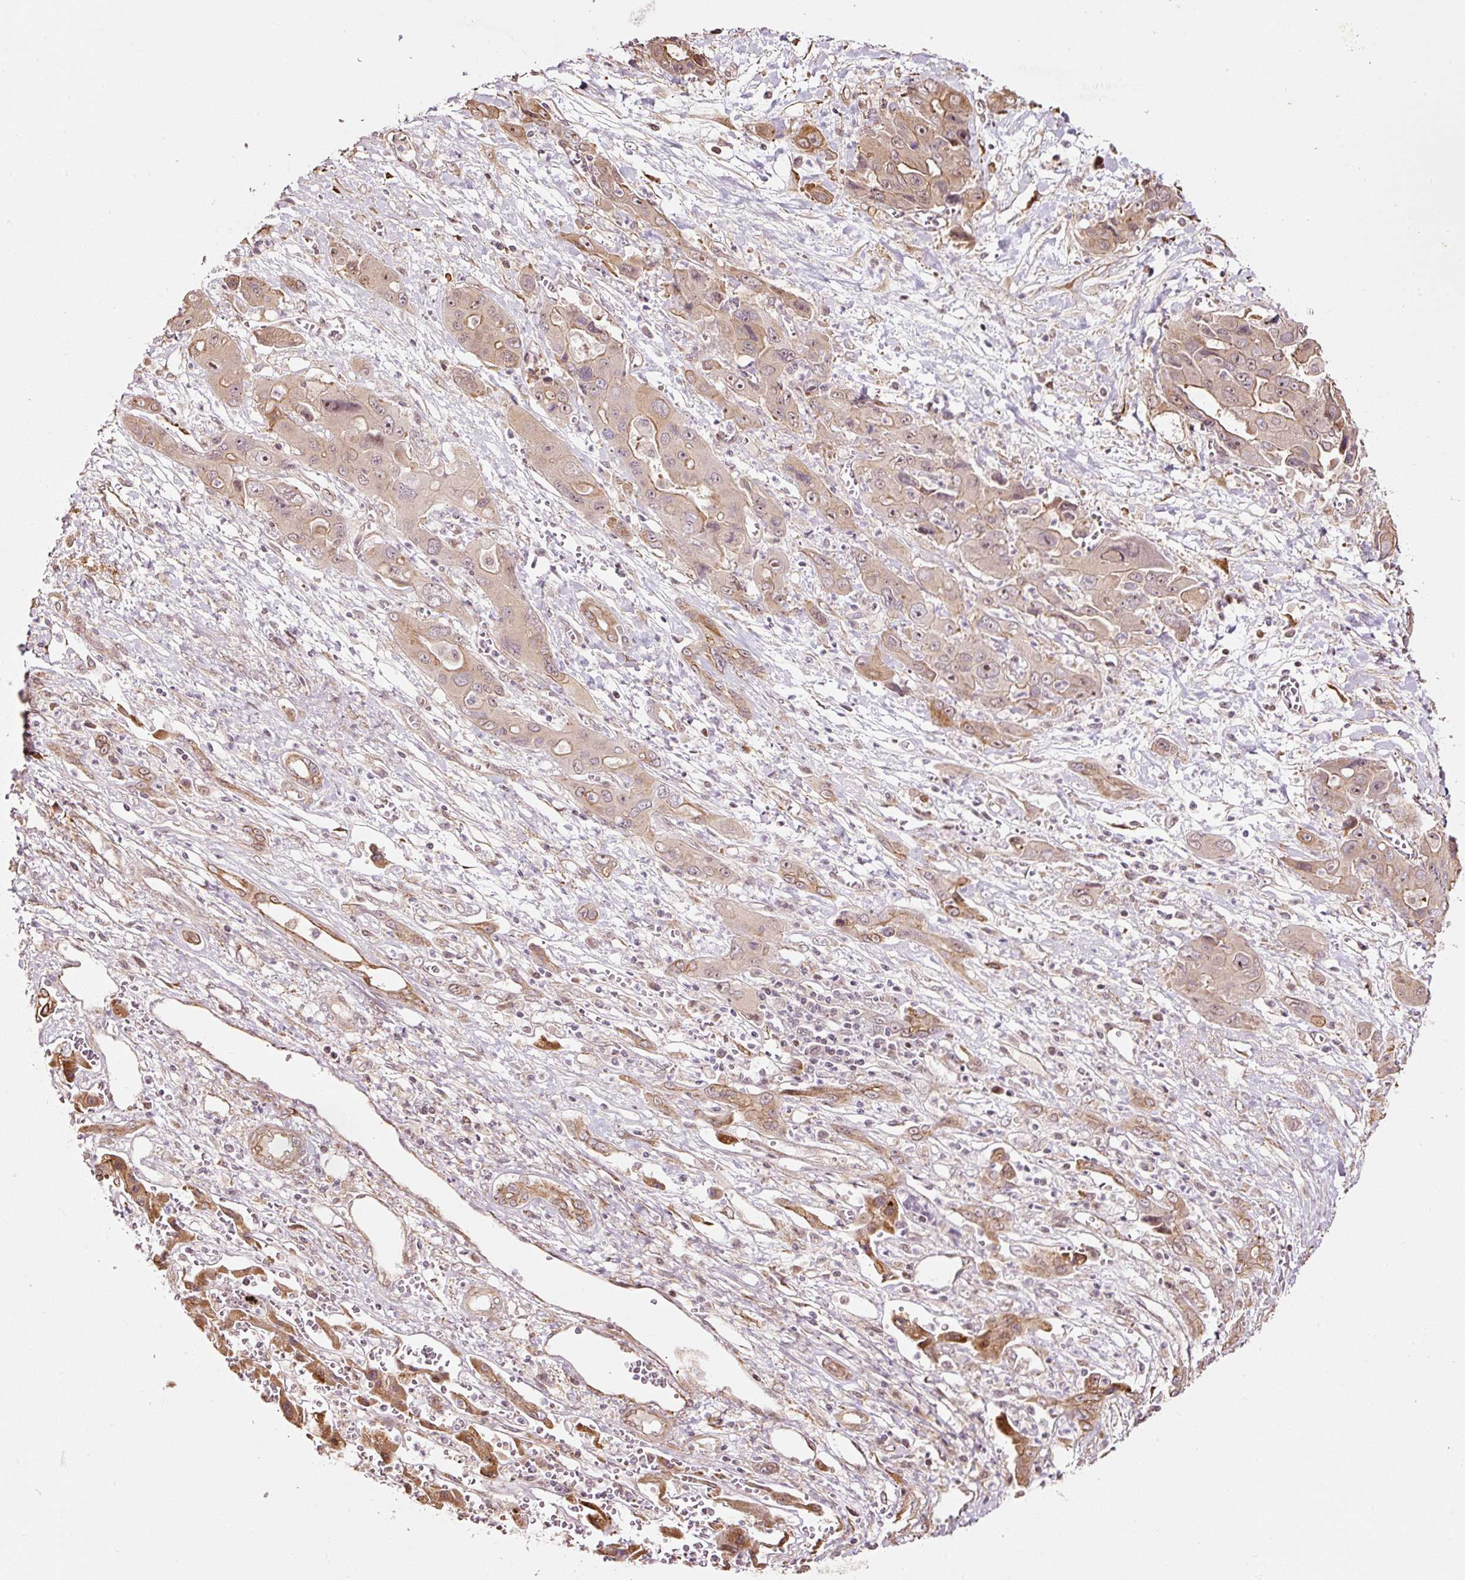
{"staining": {"intensity": "moderate", "quantity": "25%-75%", "location": "cytoplasmic/membranous"}, "tissue": "liver cancer", "cell_type": "Tumor cells", "image_type": "cancer", "snomed": [{"axis": "morphology", "description": "Cholangiocarcinoma"}, {"axis": "topography", "description": "Liver"}], "caption": "The photomicrograph shows staining of liver cholangiocarcinoma, revealing moderate cytoplasmic/membranous protein expression (brown color) within tumor cells. The staining is performed using DAB brown chromogen to label protein expression. The nuclei are counter-stained blue using hematoxylin.", "gene": "ETF1", "patient": {"sex": "male", "age": 67}}